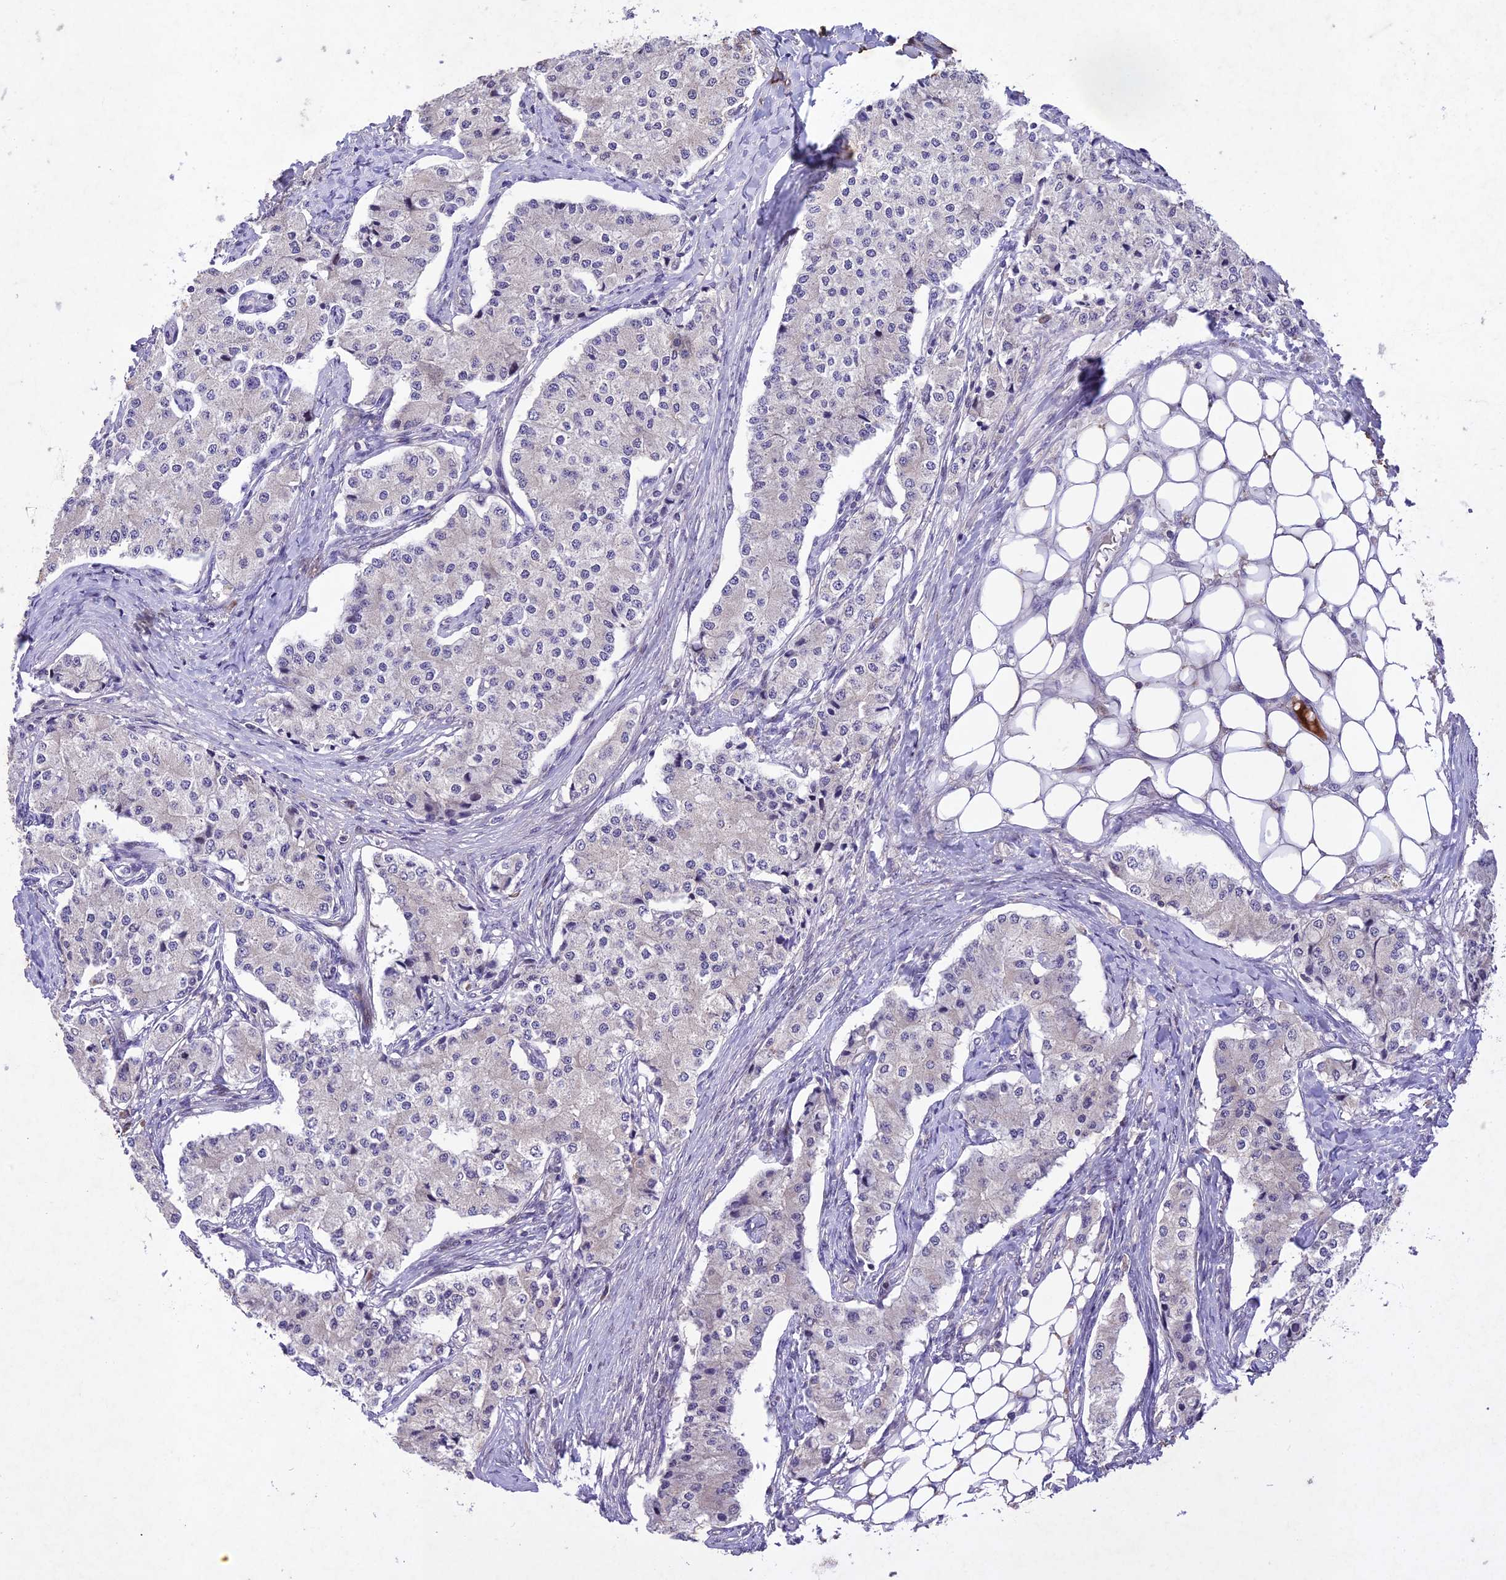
{"staining": {"intensity": "negative", "quantity": "none", "location": "none"}, "tissue": "carcinoid", "cell_type": "Tumor cells", "image_type": "cancer", "snomed": [{"axis": "morphology", "description": "Carcinoid, malignant, NOS"}, {"axis": "topography", "description": "Colon"}], "caption": "Immunohistochemical staining of human malignant carcinoid demonstrates no significant positivity in tumor cells. (Stains: DAB (3,3'-diaminobenzidine) IHC with hematoxylin counter stain, Microscopy: brightfield microscopy at high magnification).", "gene": "ANKRD52", "patient": {"sex": "female", "age": 52}}